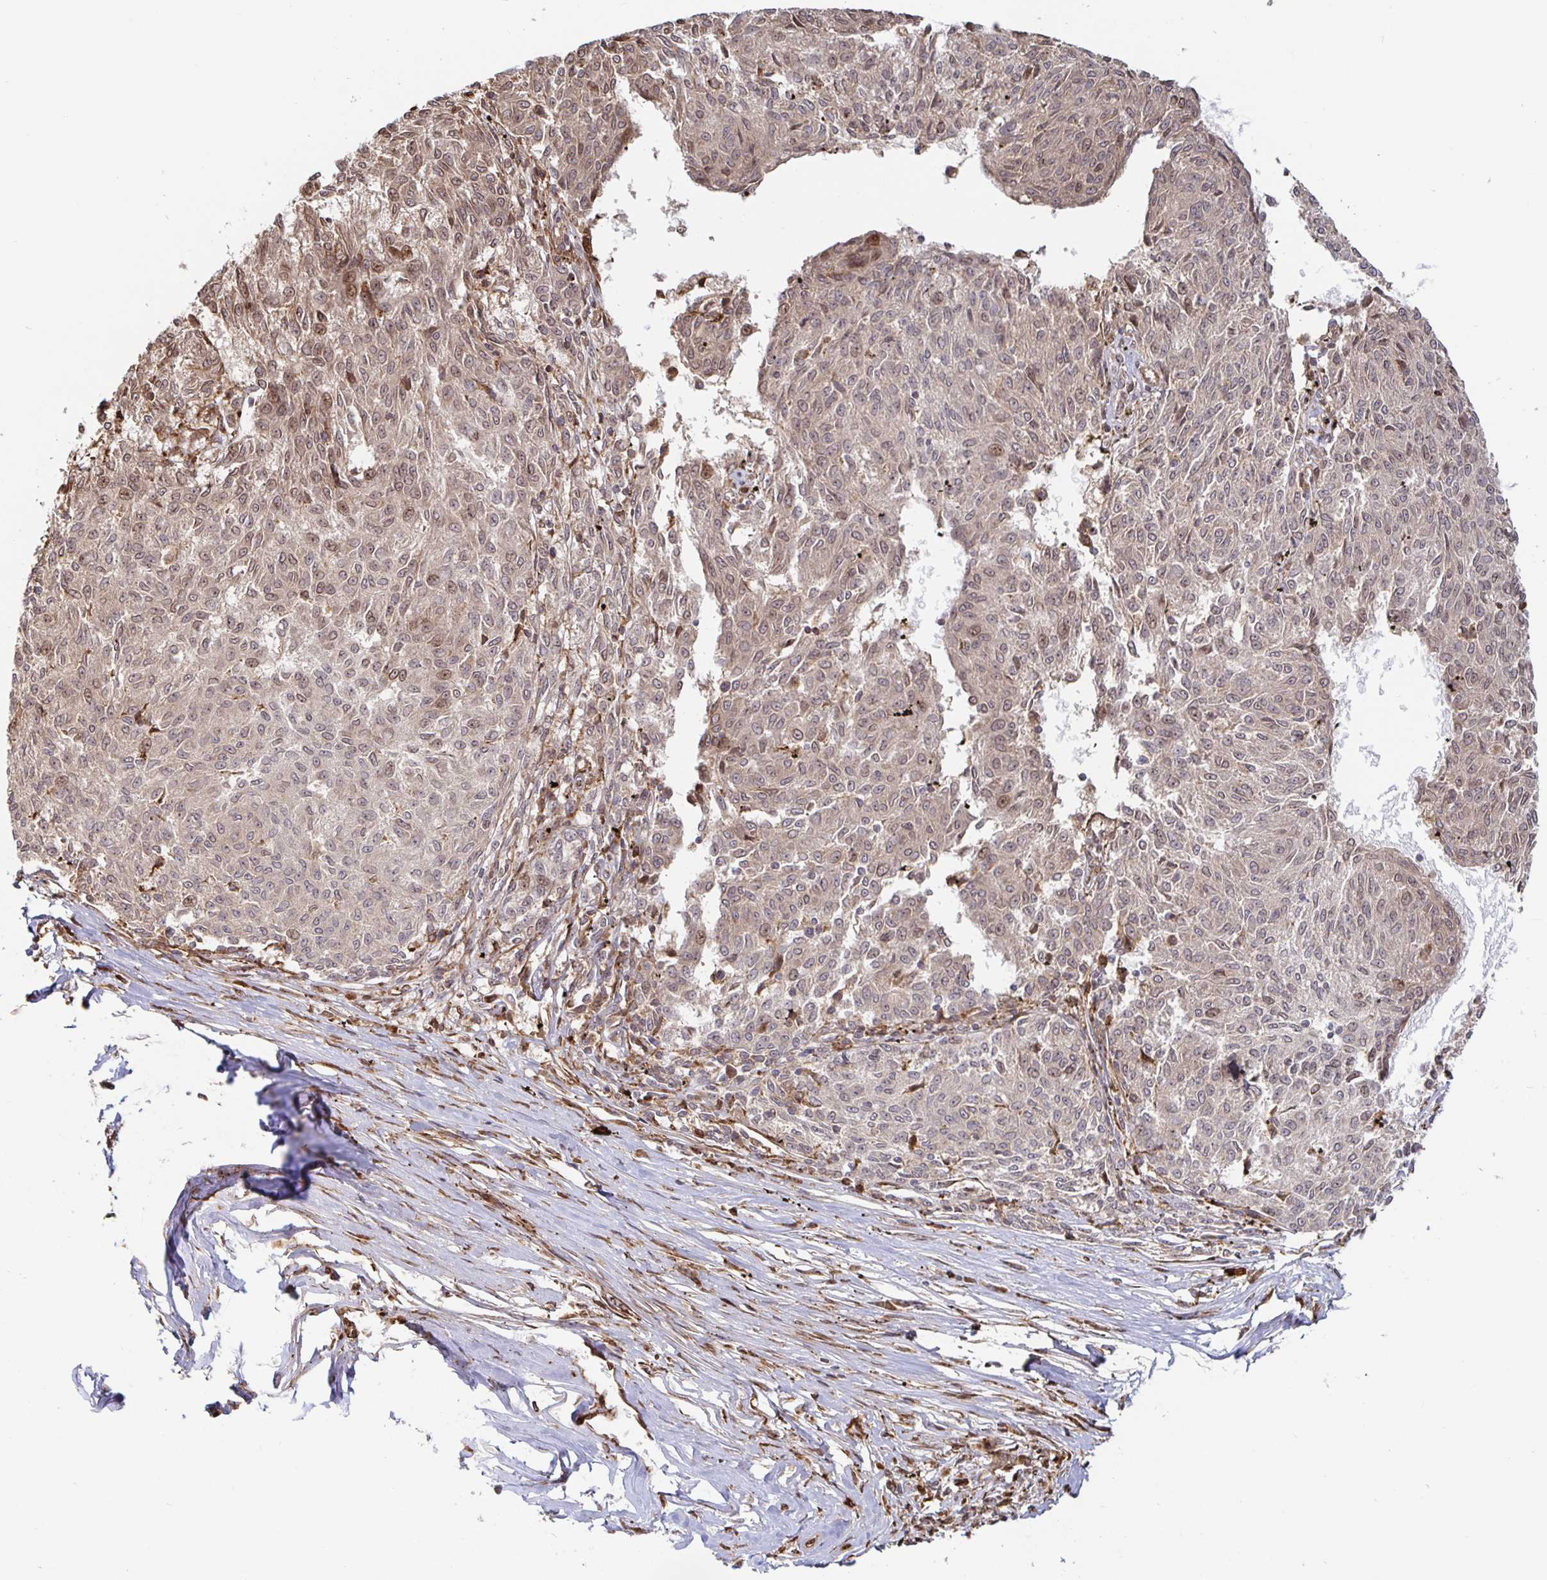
{"staining": {"intensity": "weak", "quantity": "25%-75%", "location": "nuclear"}, "tissue": "melanoma", "cell_type": "Tumor cells", "image_type": "cancer", "snomed": [{"axis": "morphology", "description": "Malignant melanoma, NOS"}, {"axis": "topography", "description": "Skin"}], "caption": "Melanoma stained with a protein marker reveals weak staining in tumor cells.", "gene": "STRAP", "patient": {"sex": "female", "age": 72}}